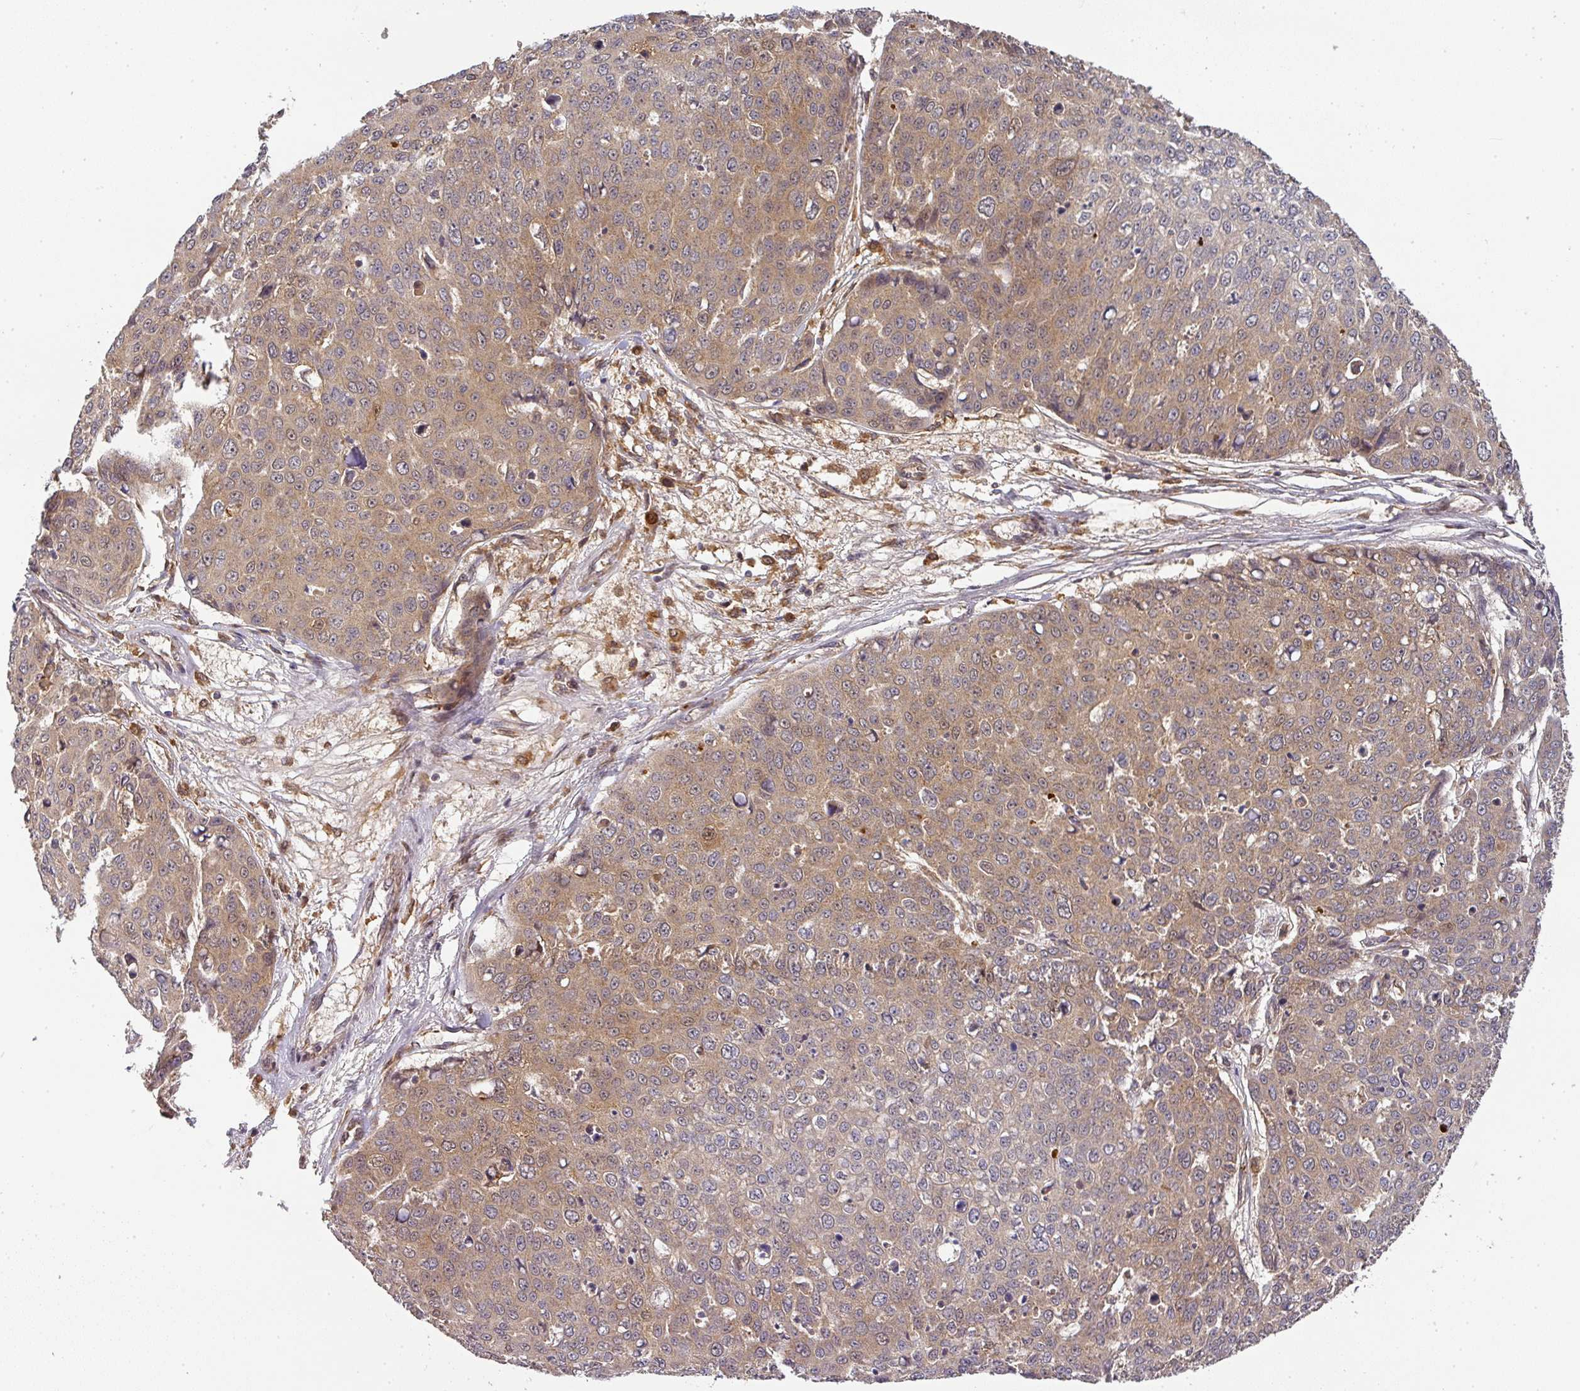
{"staining": {"intensity": "moderate", "quantity": "25%-75%", "location": "cytoplasmic/membranous"}, "tissue": "skin cancer", "cell_type": "Tumor cells", "image_type": "cancer", "snomed": [{"axis": "morphology", "description": "Squamous cell carcinoma, NOS"}, {"axis": "topography", "description": "Skin"}], "caption": "This histopathology image demonstrates immunohistochemistry (IHC) staining of squamous cell carcinoma (skin), with medium moderate cytoplasmic/membranous staining in about 25%-75% of tumor cells.", "gene": "MALSU1", "patient": {"sex": "male", "age": 71}}